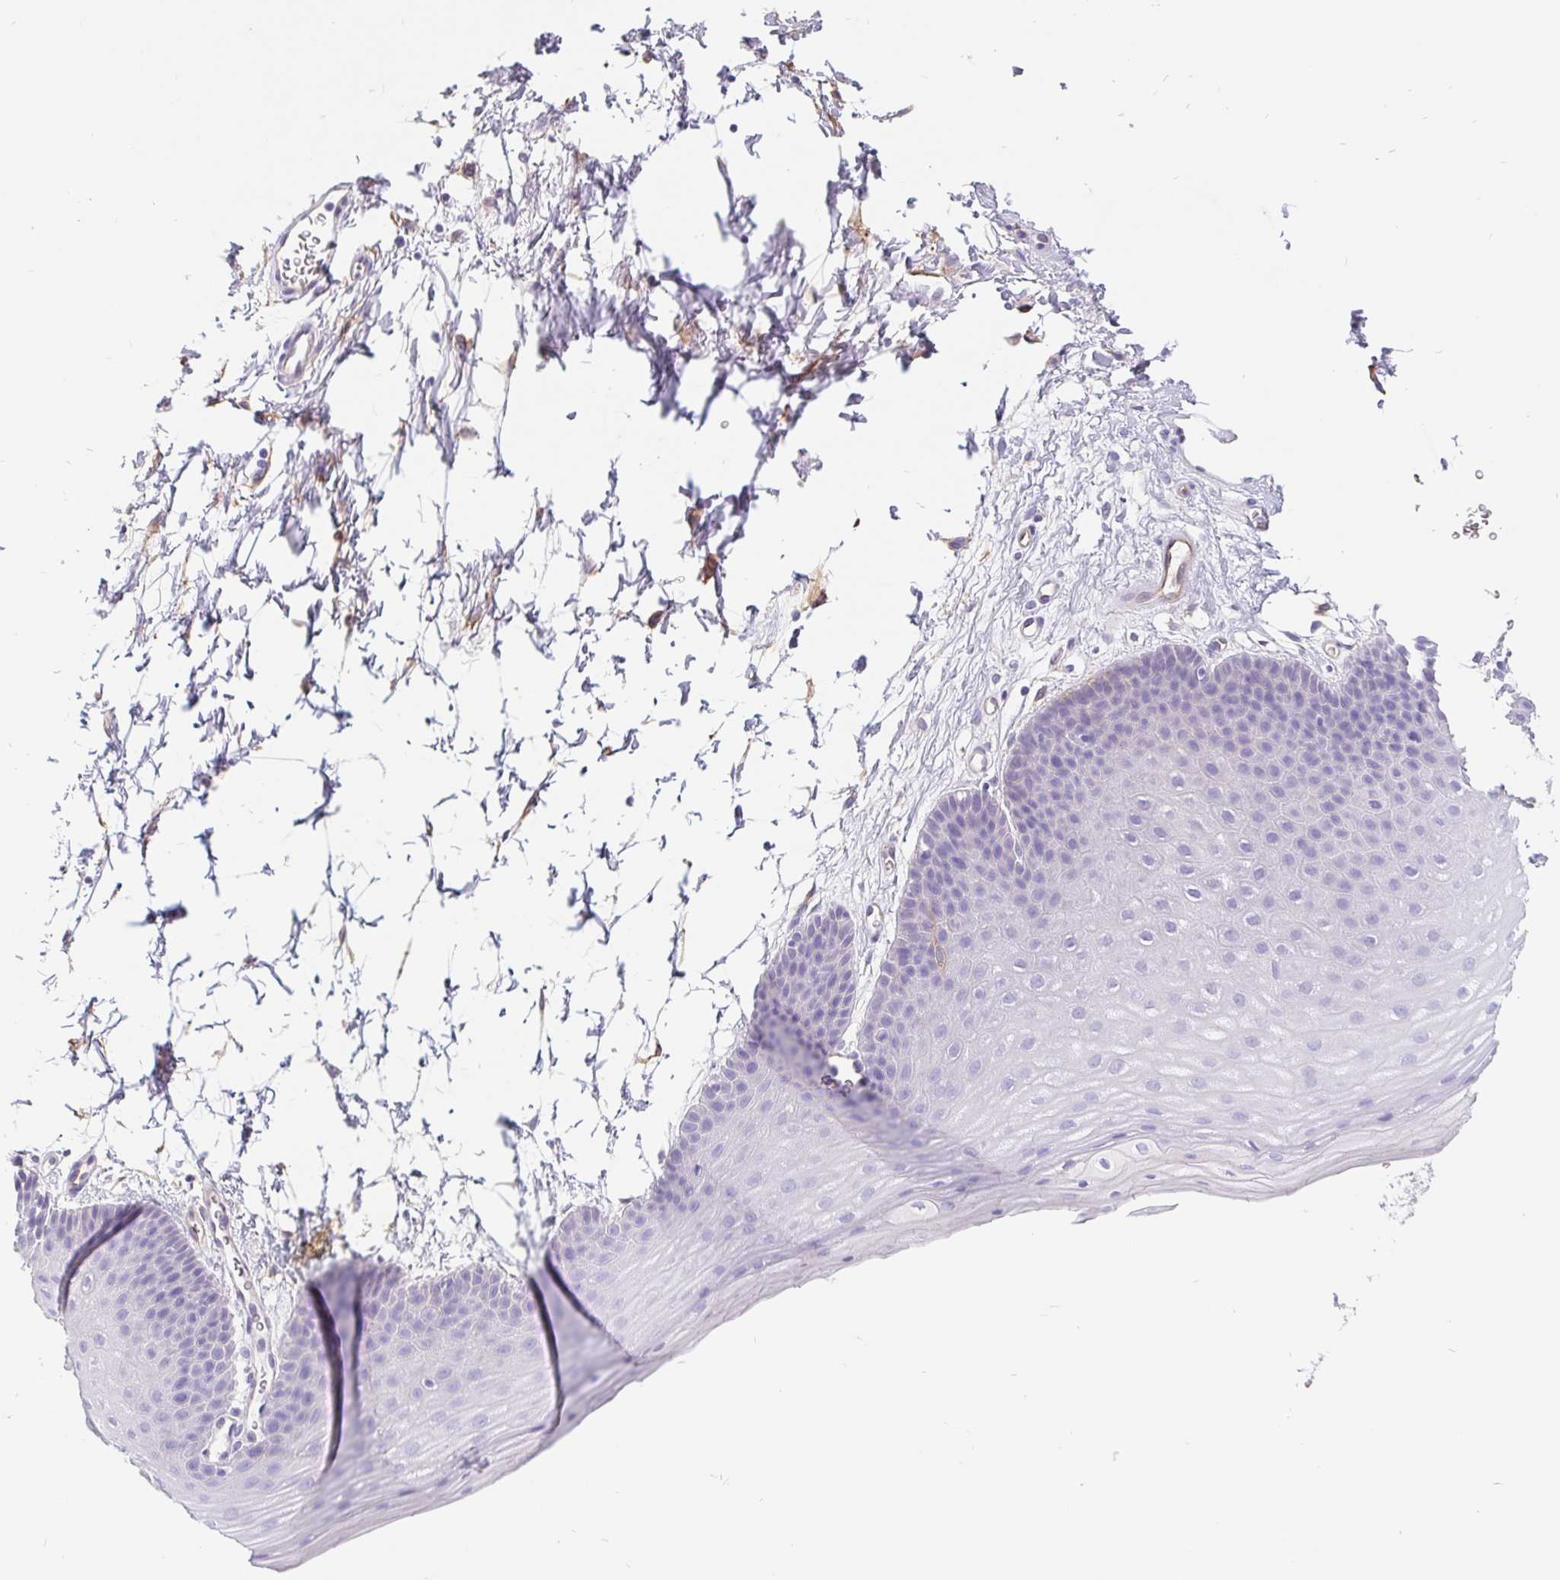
{"staining": {"intensity": "negative", "quantity": "none", "location": "none"}, "tissue": "skin", "cell_type": "Epidermal cells", "image_type": "normal", "snomed": [{"axis": "morphology", "description": "Normal tissue, NOS"}, {"axis": "topography", "description": "Anal"}], "caption": "IHC micrograph of benign human skin stained for a protein (brown), which reveals no staining in epidermal cells.", "gene": "LIMCH1", "patient": {"sex": "male", "age": 53}}